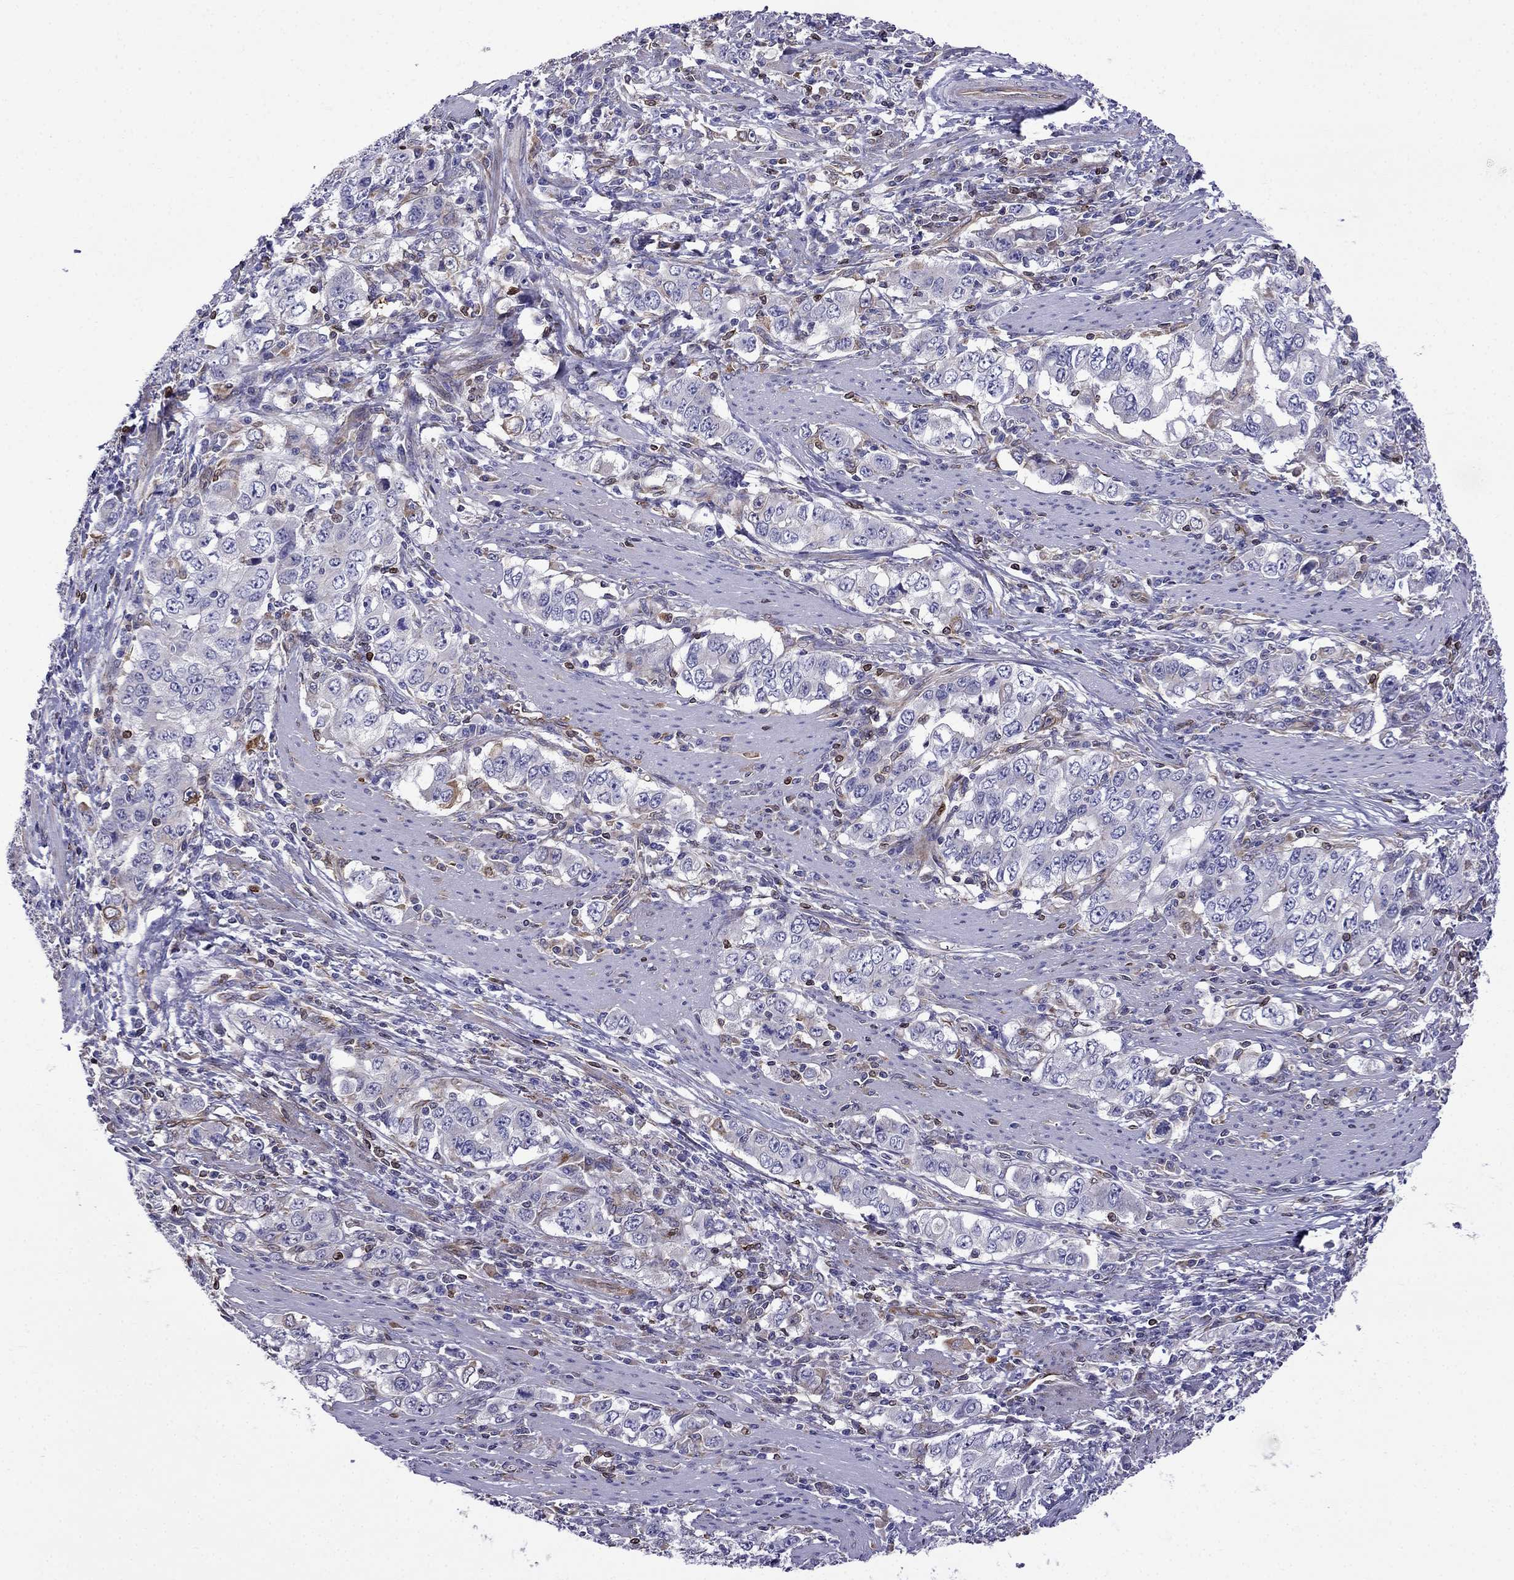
{"staining": {"intensity": "negative", "quantity": "none", "location": "none"}, "tissue": "stomach cancer", "cell_type": "Tumor cells", "image_type": "cancer", "snomed": [{"axis": "morphology", "description": "Adenocarcinoma, NOS"}, {"axis": "topography", "description": "Stomach, lower"}], "caption": "Immunohistochemical staining of stomach cancer demonstrates no significant expression in tumor cells. Nuclei are stained in blue.", "gene": "GNAL", "patient": {"sex": "female", "age": 72}}